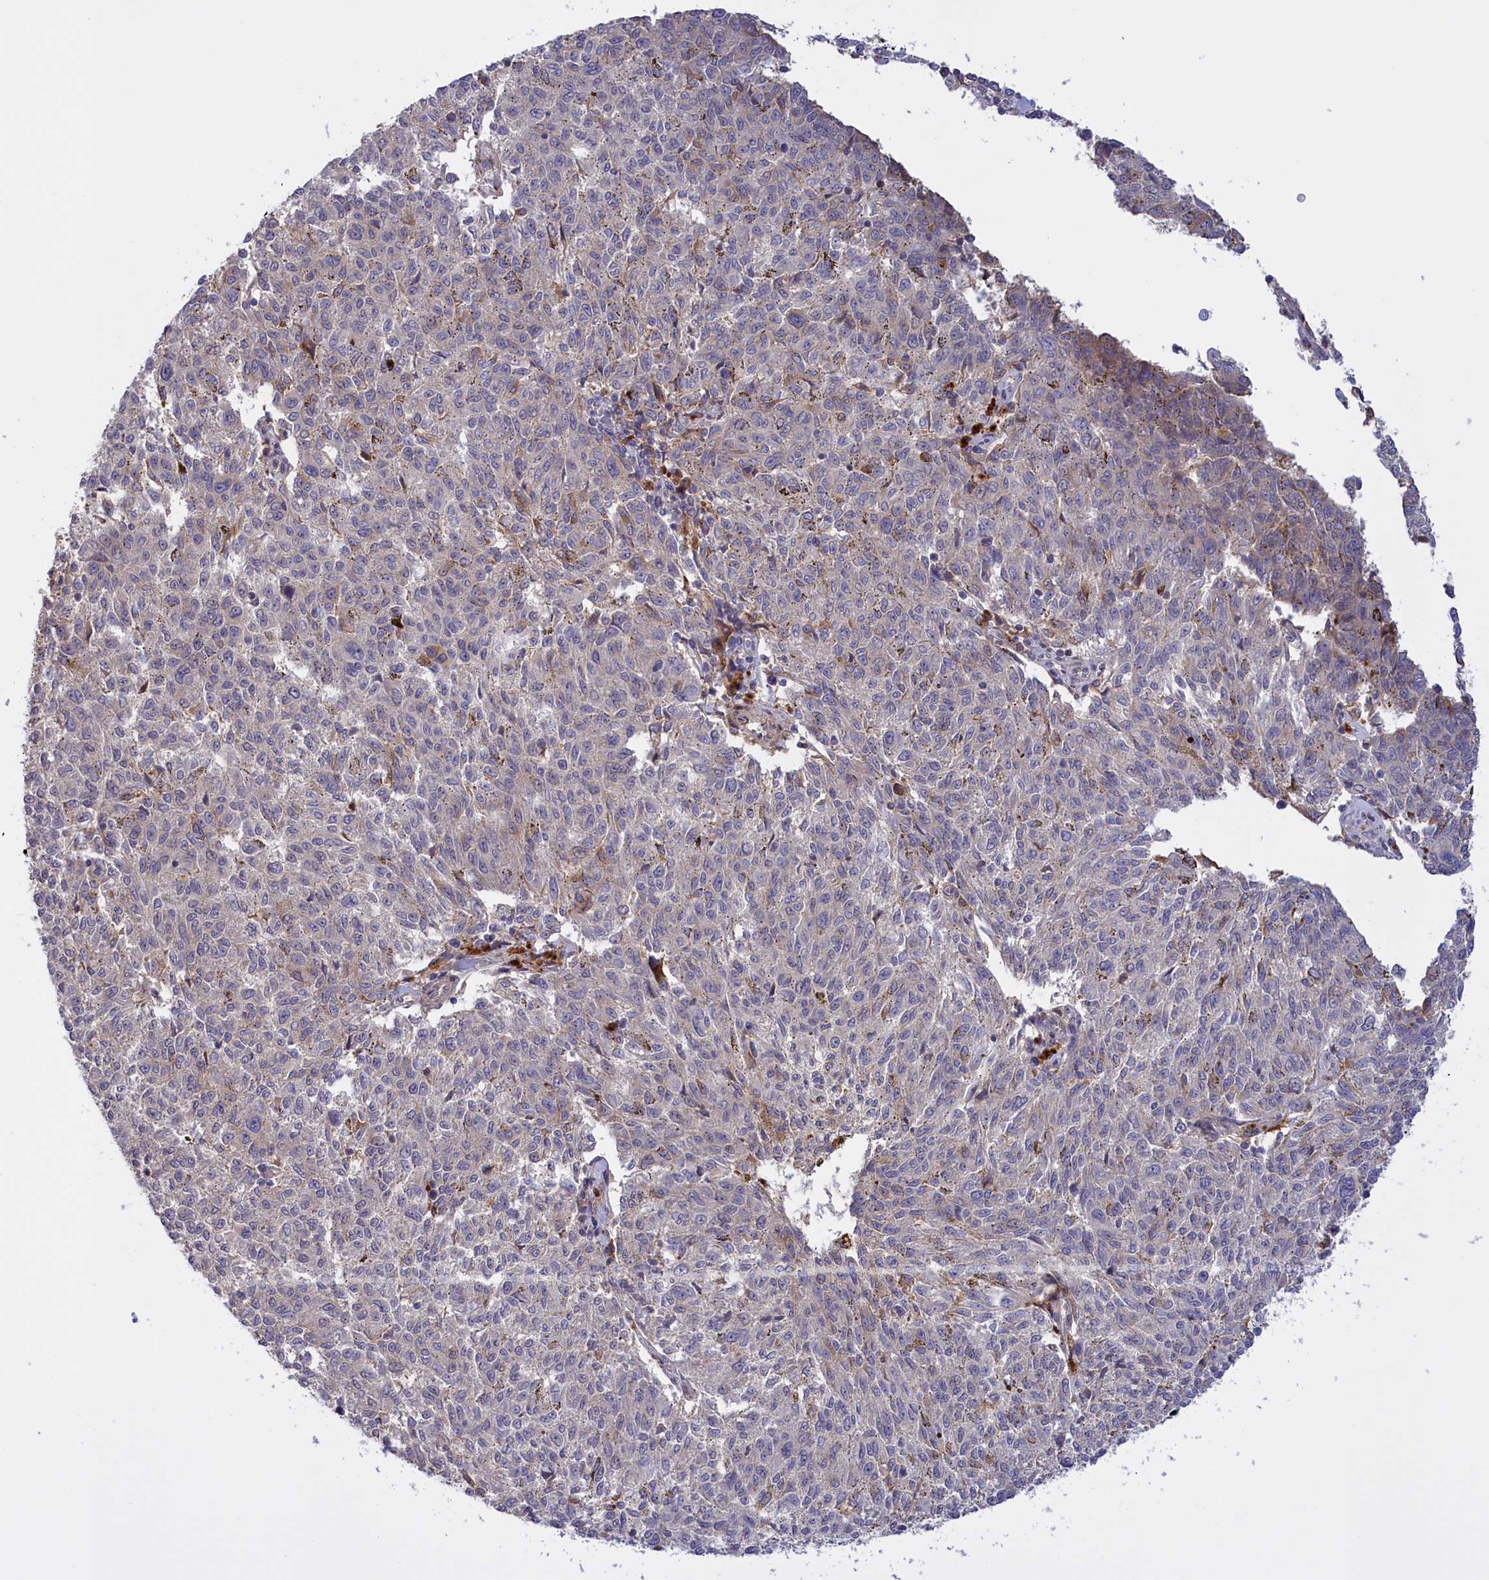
{"staining": {"intensity": "negative", "quantity": "none", "location": "none"}, "tissue": "melanoma", "cell_type": "Tumor cells", "image_type": "cancer", "snomed": [{"axis": "morphology", "description": "Malignant melanoma, NOS"}, {"axis": "topography", "description": "Skin"}], "caption": "Human melanoma stained for a protein using IHC shows no expression in tumor cells.", "gene": "RRAD", "patient": {"sex": "female", "age": 72}}